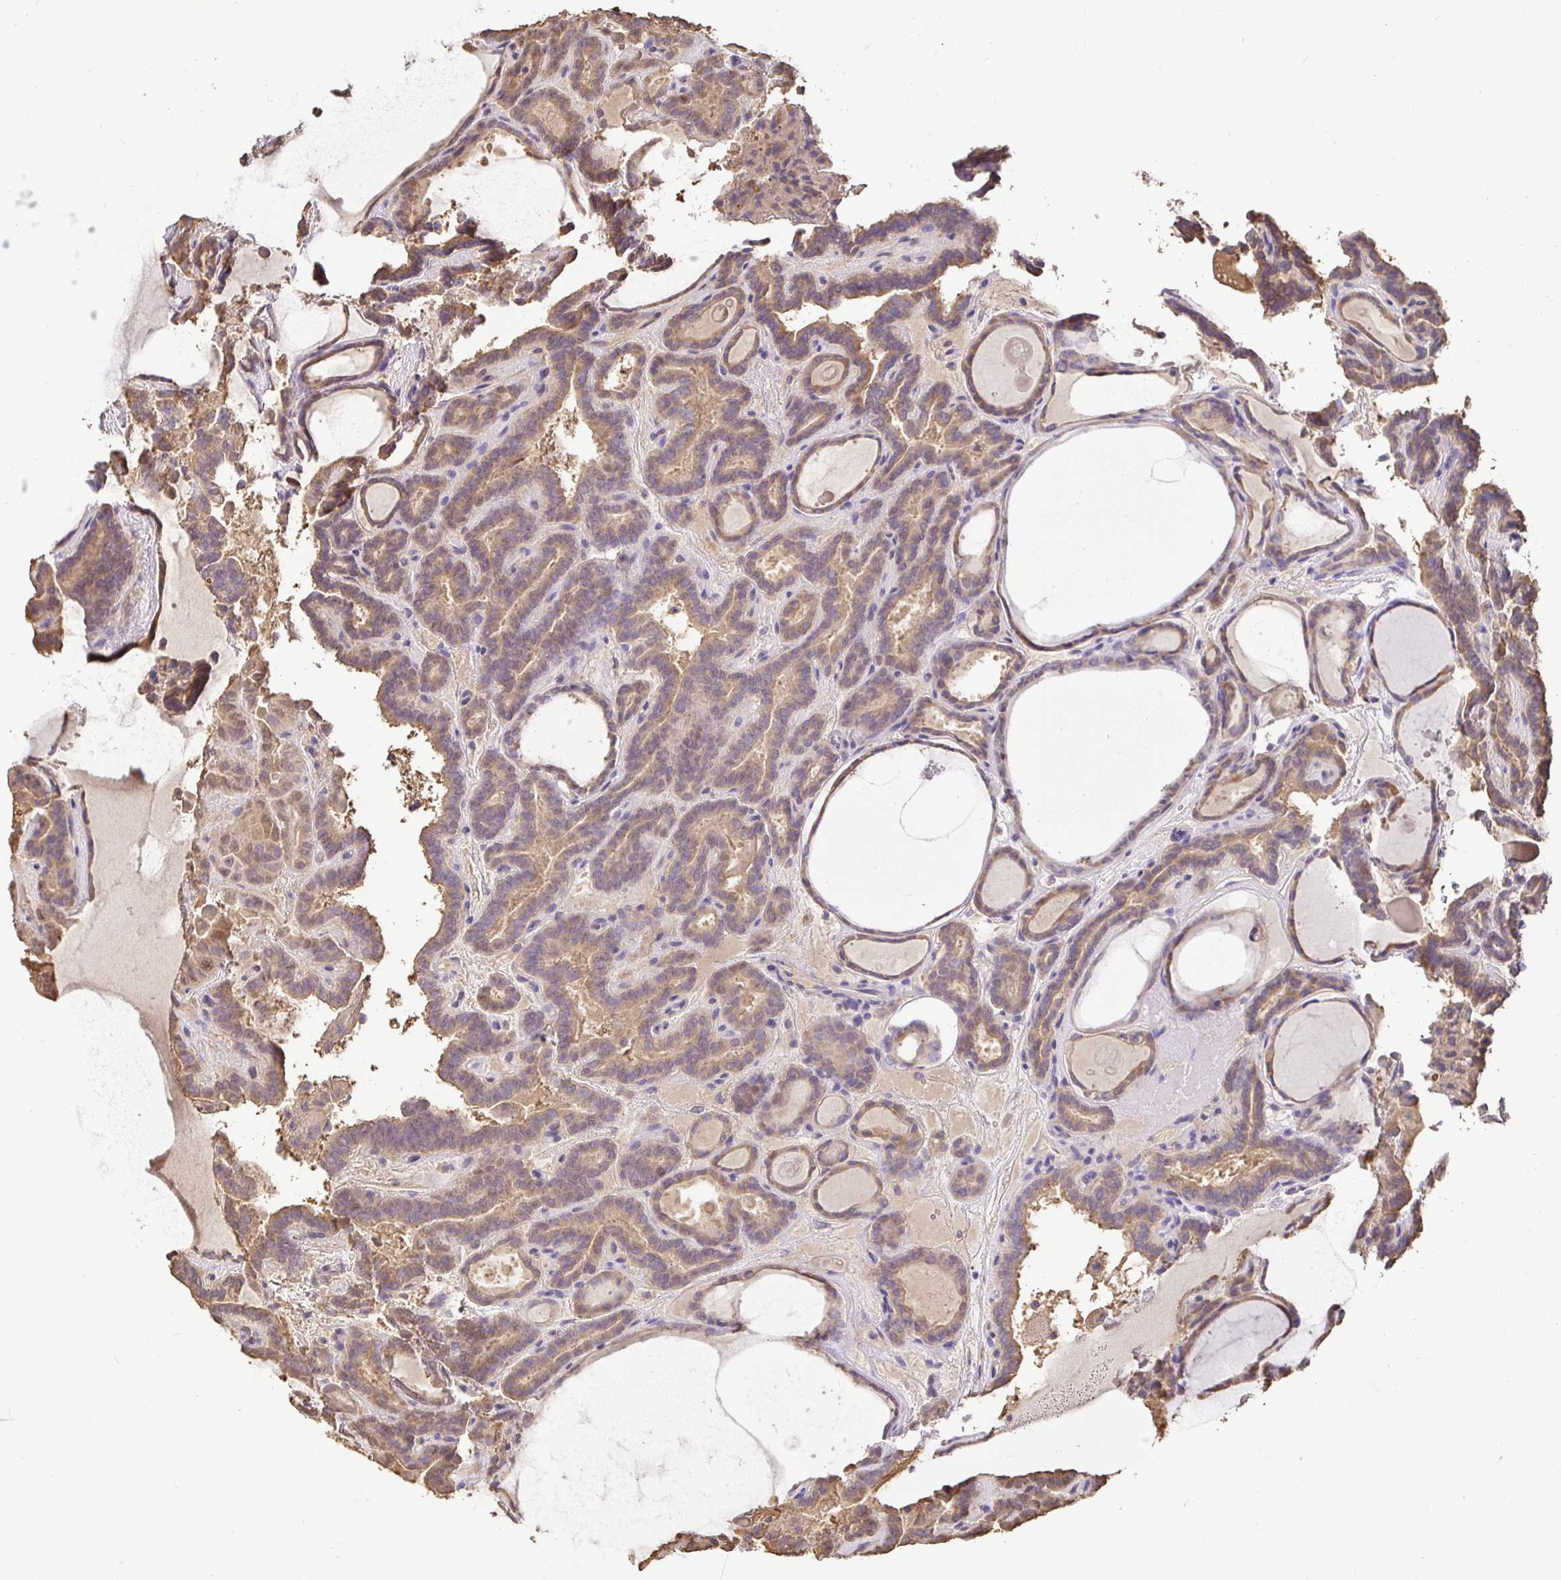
{"staining": {"intensity": "weak", "quantity": "25%-75%", "location": "cytoplasmic/membranous,nuclear"}, "tissue": "thyroid cancer", "cell_type": "Tumor cells", "image_type": "cancer", "snomed": [{"axis": "morphology", "description": "Papillary adenocarcinoma, NOS"}, {"axis": "topography", "description": "Thyroid gland"}], "caption": "Protein expression by IHC demonstrates weak cytoplasmic/membranous and nuclear staining in approximately 25%-75% of tumor cells in thyroid papillary adenocarcinoma.", "gene": "MAPK8IP3", "patient": {"sex": "female", "age": 46}}